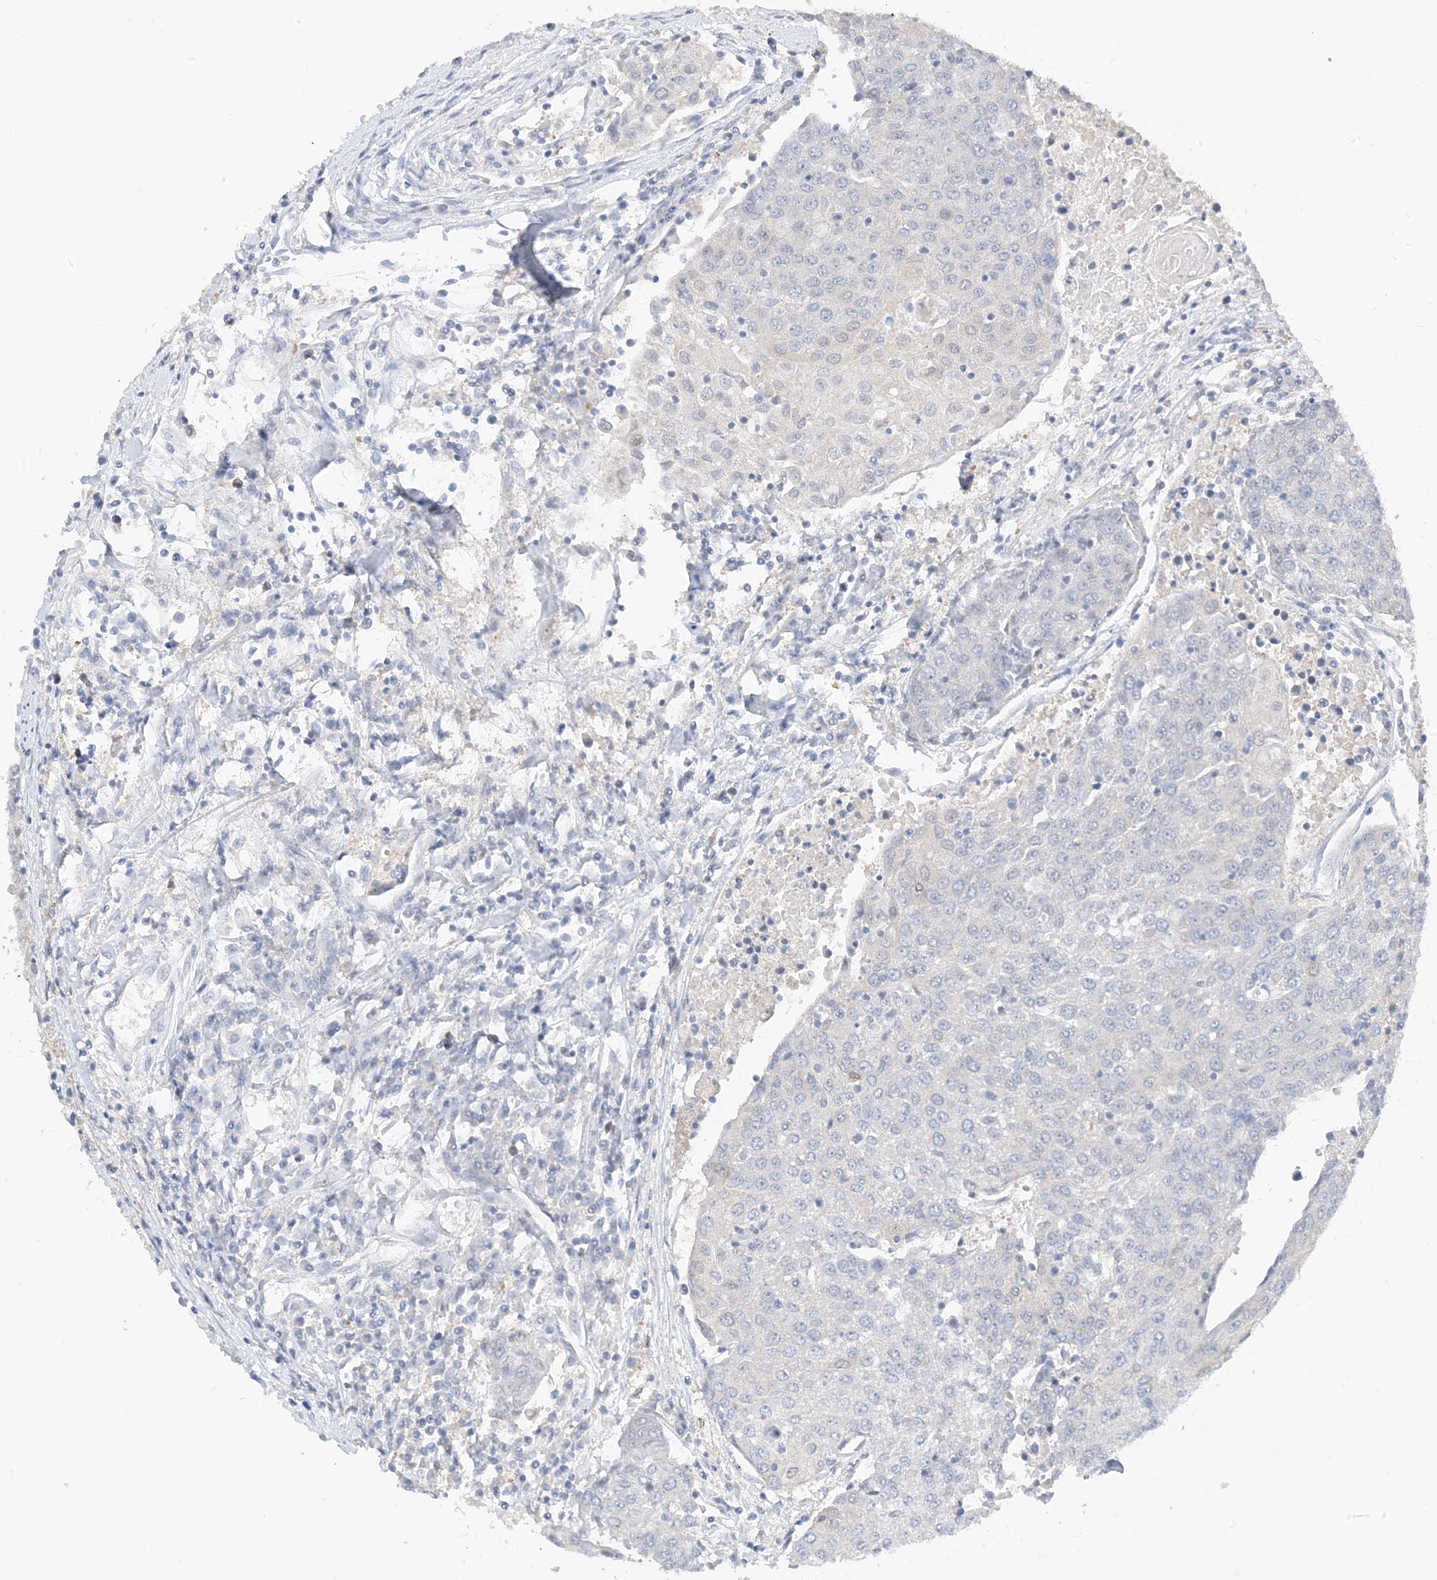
{"staining": {"intensity": "negative", "quantity": "none", "location": "none"}, "tissue": "urothelial cancer", "cell_type": "Tumor cells", "image_type": "cancer", "snomed": [{"axis": "morphology", "description": "Urothelial carcinoma, High grade"}, {"axis": "topography", "description": "Urinary bladder"}], "caption": "Immunohistochemistry (IHC) image of neoplastic tissue: urothelial carcinoma (high-grade) stained with DAB (3,3'-diaminobenzidine) shows no significant protein staining in tumor cells.", "gene": "KIFBP", "patient": {"sex": "female", "age": 85}}